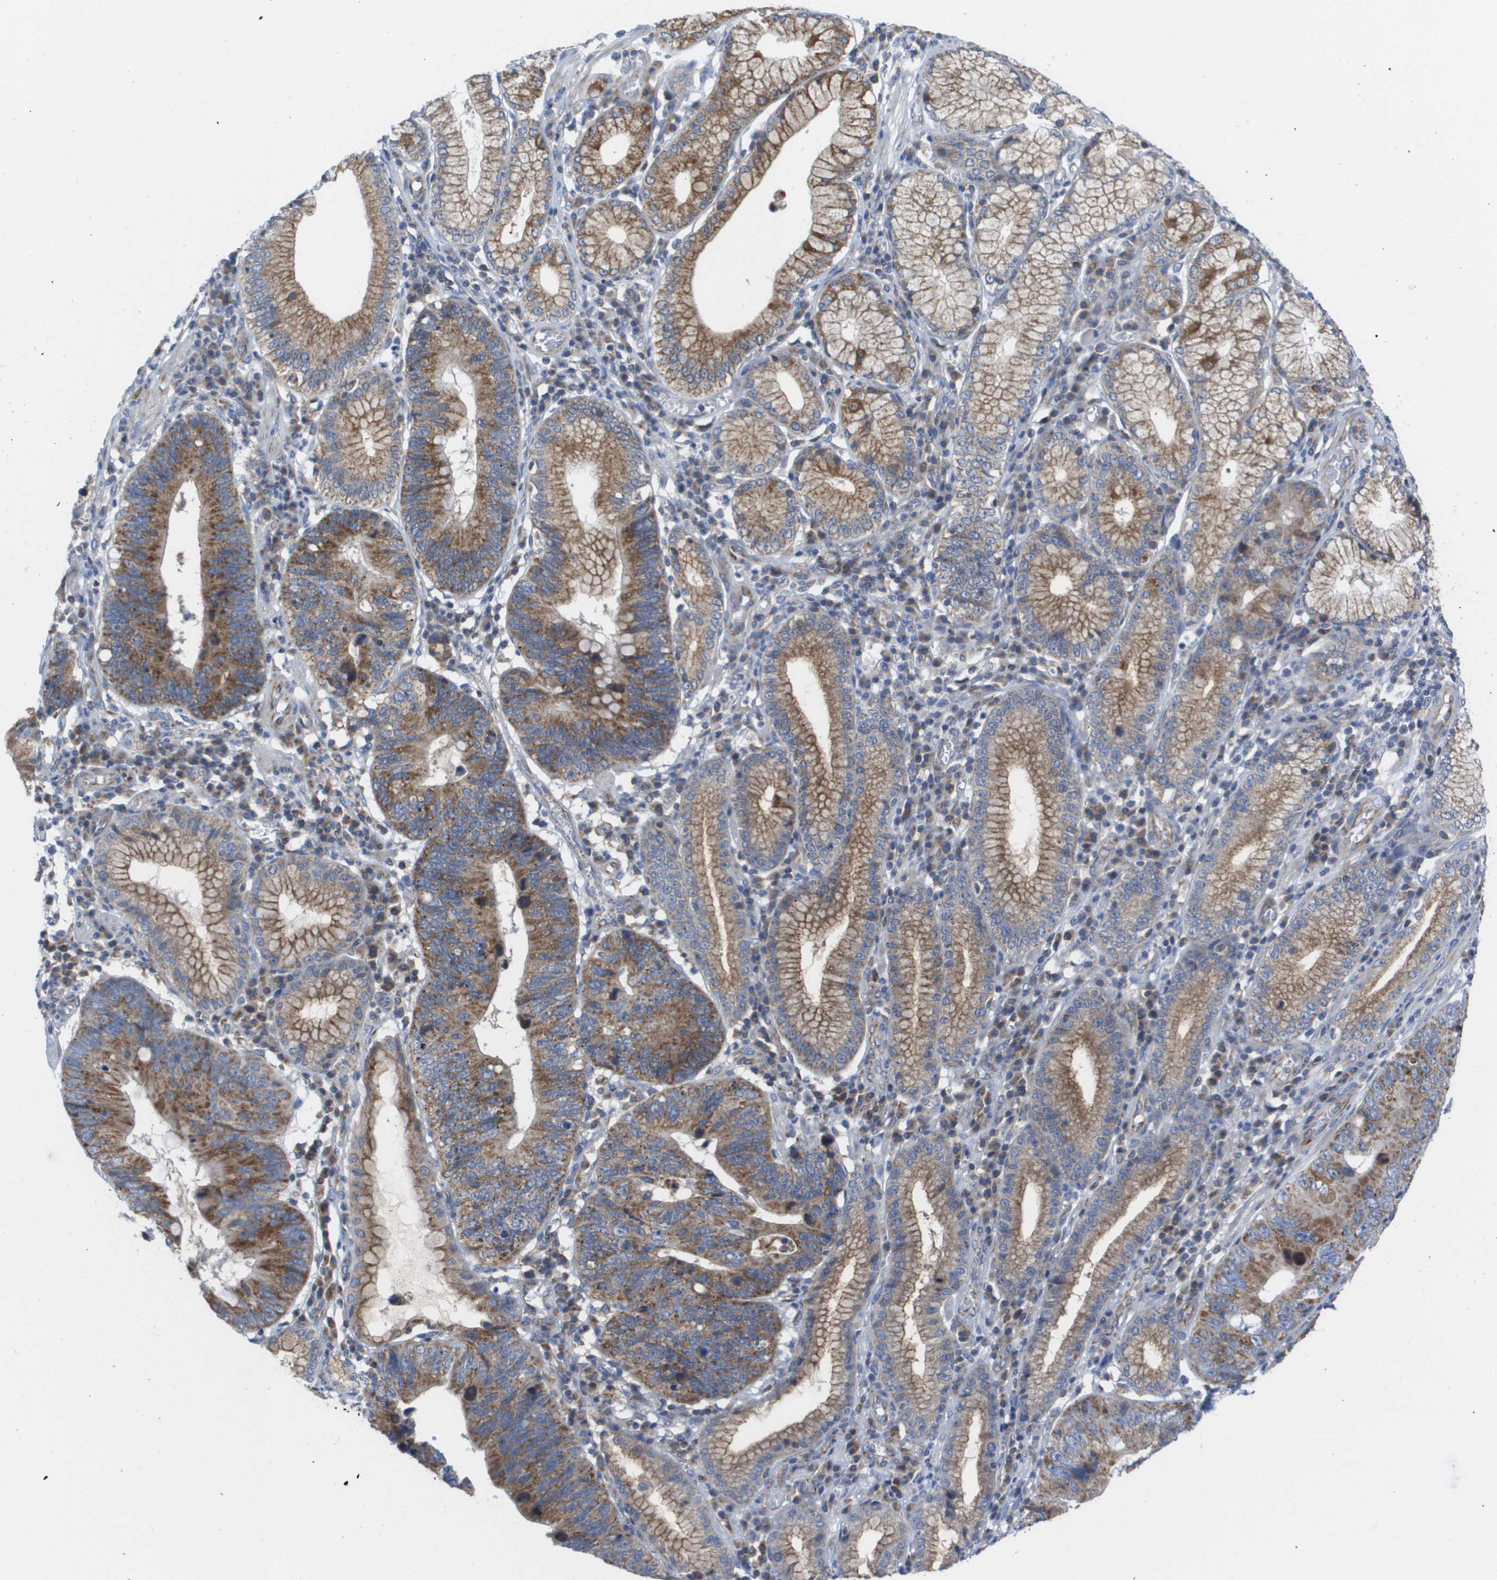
{"staining": {"intensity": "moderate", "quantity": ">75%", "location": "cytoplasmic/membranous"}, "tissue": "stomach cancer", "cell_type": "Tumor cells", "image_type": "cancer", "snomed": [{"axis": "morphology", "description": "Adenocarcinoma, NOS"}, {"axis": "topography", "description": "Stomach"}], "caption": "A brown stain highlights moderate cytoplasmic/membranous positivity of a protein in adenocarcinoma (stomach) tumor cells.", "gene": "FIS1", "patient": {"sex": "male", "age": 59}}